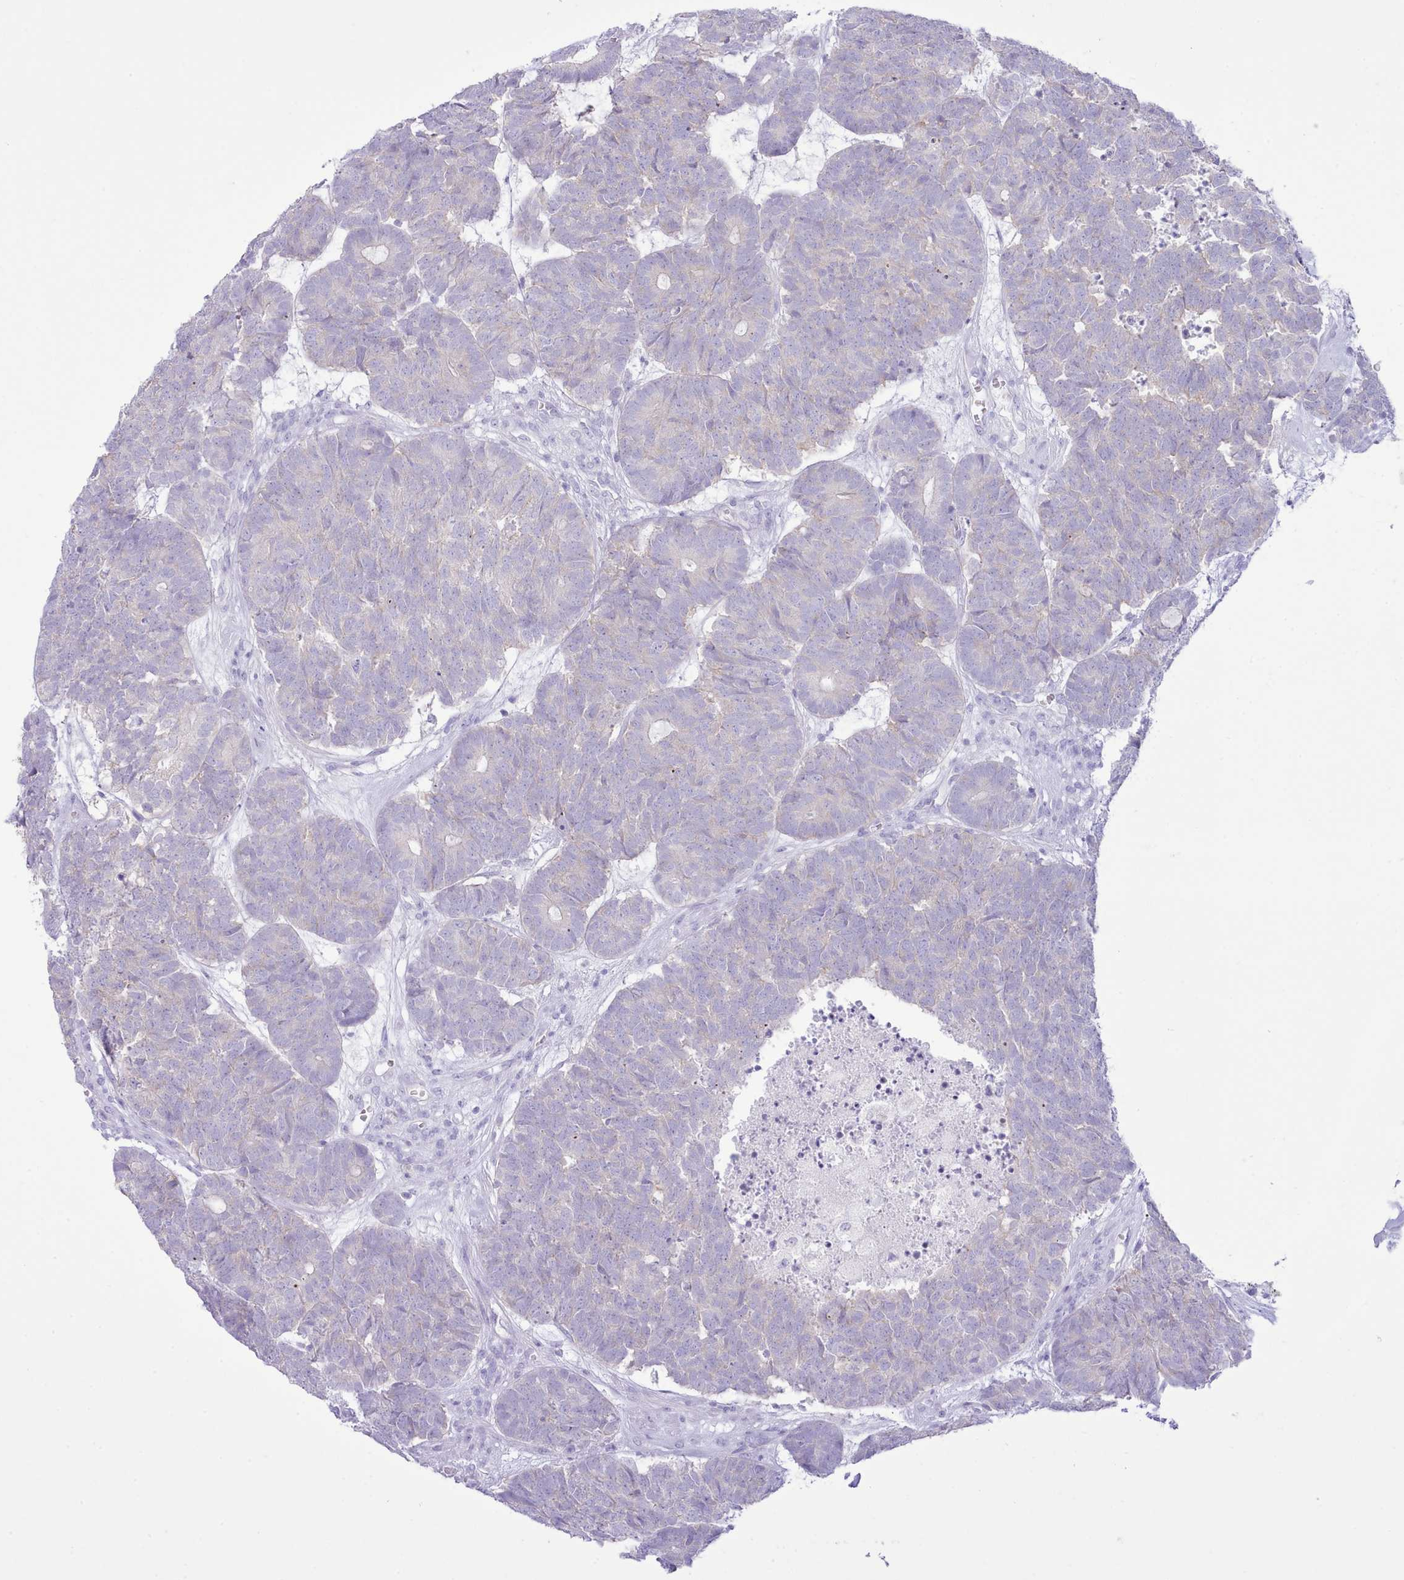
{"staining": {"intensity": "negative", "quantity": "none", "location": "none"}, "tissue": "head and neck cancer", "cell_type": "Tumor cells", "image_type": "cancer", "snomed": [{"axis": "morphology", "description": "Adenocarcinoma, NOS"}, {"axis": "topography", "description": "Head-Neck"}], "caption": "Immunohistochemistry (IHC) photomicrograph of neoplastic tissue: human head and neck cancer (adenocarcinoma) stained with DAB (3,3'-diaminobenzidine) demonstrates no significant protein staining in tumor cells.", "gene": "MDFI", "patient": {"sex": "female", "age": 81}}